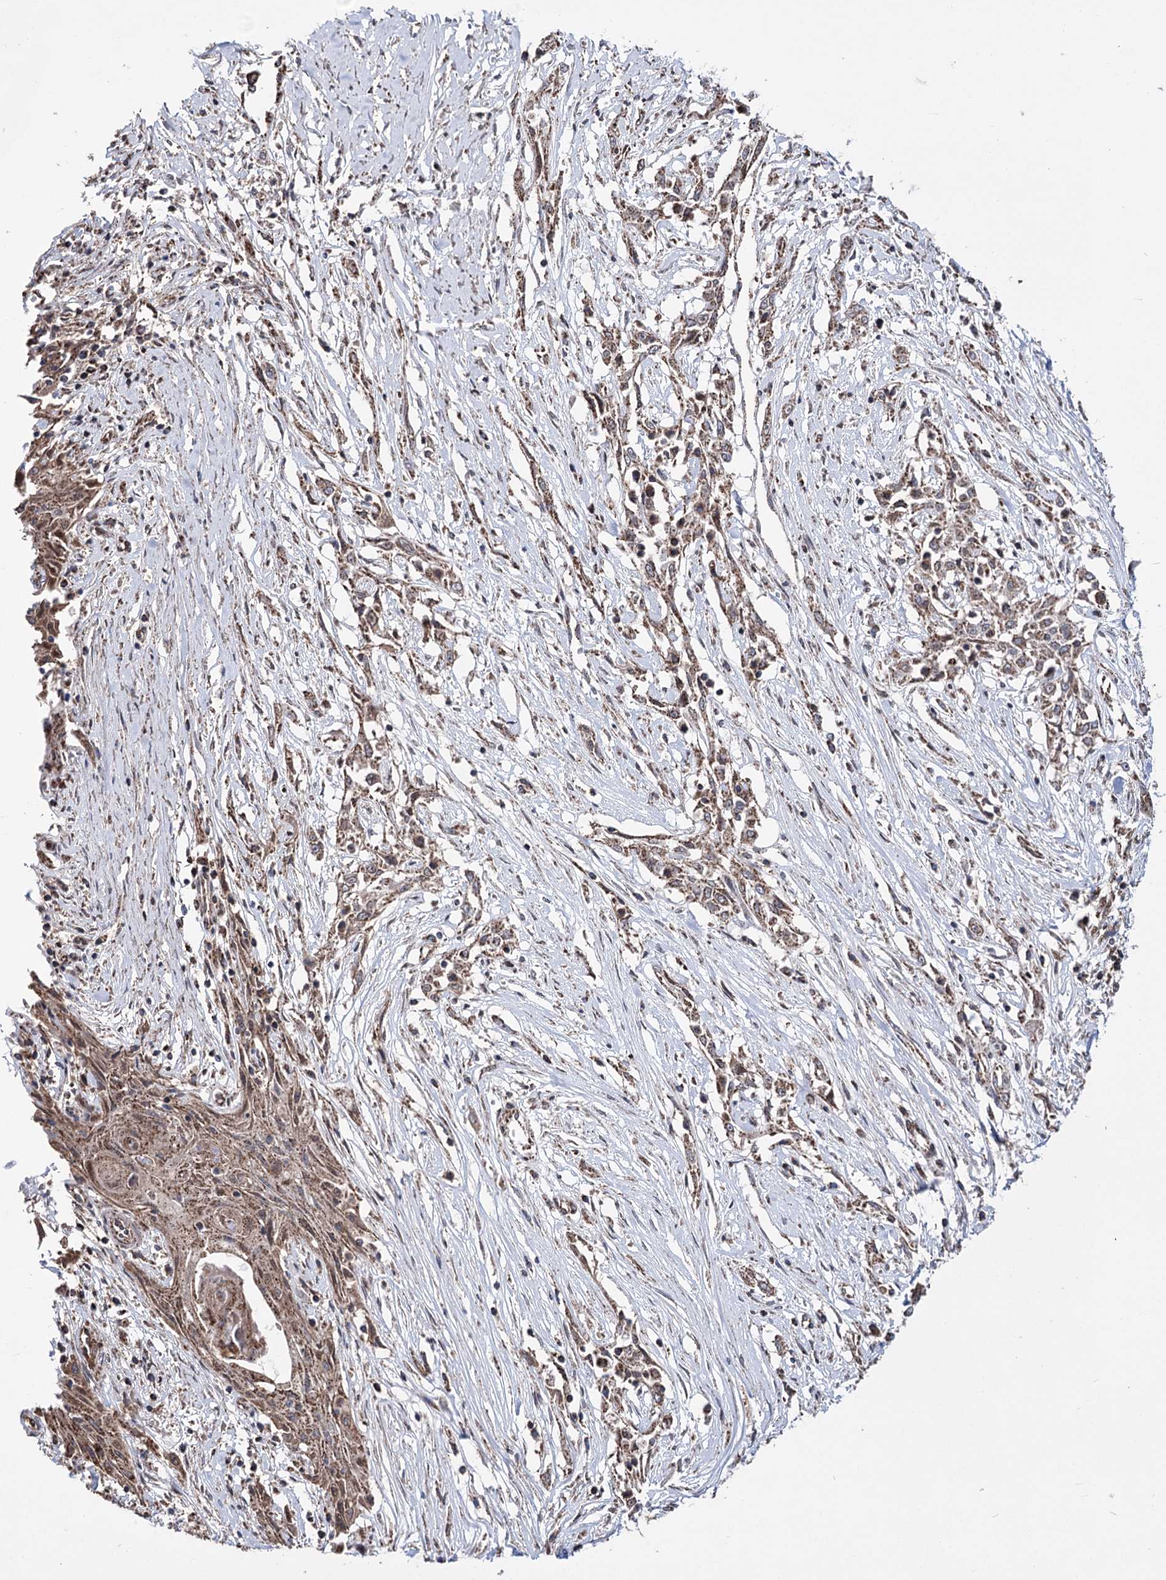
{"staining": {"intensity": "moderate", "quantity": ">75%", "location": "cytoplasmic/membranous"}, "tissue": "skin cancer", "cell_type": "Tumor cells", "image_type": "cancer", "snomed": [{"axis": "morphology", "description": "Squamous cell carcinoma, NOS"}, {"axis": "morphology", "description": "Squamous cell carcinoma, metastatic, NOS"}, {"axis": "topography", "description": "Skin"}, {"axis": "topography", "description": "Lymph node"}], "caption": "A high-resolution histopathology image shows immunohistochemistry staining of metastatic squamous cell carcinoma (skin), which exhibits moderate cytoplasmic/membranous staining in about >75% of tumor cells.", "gene": "CREB3L4", "patient": {"sex": "male", "age": 75}}